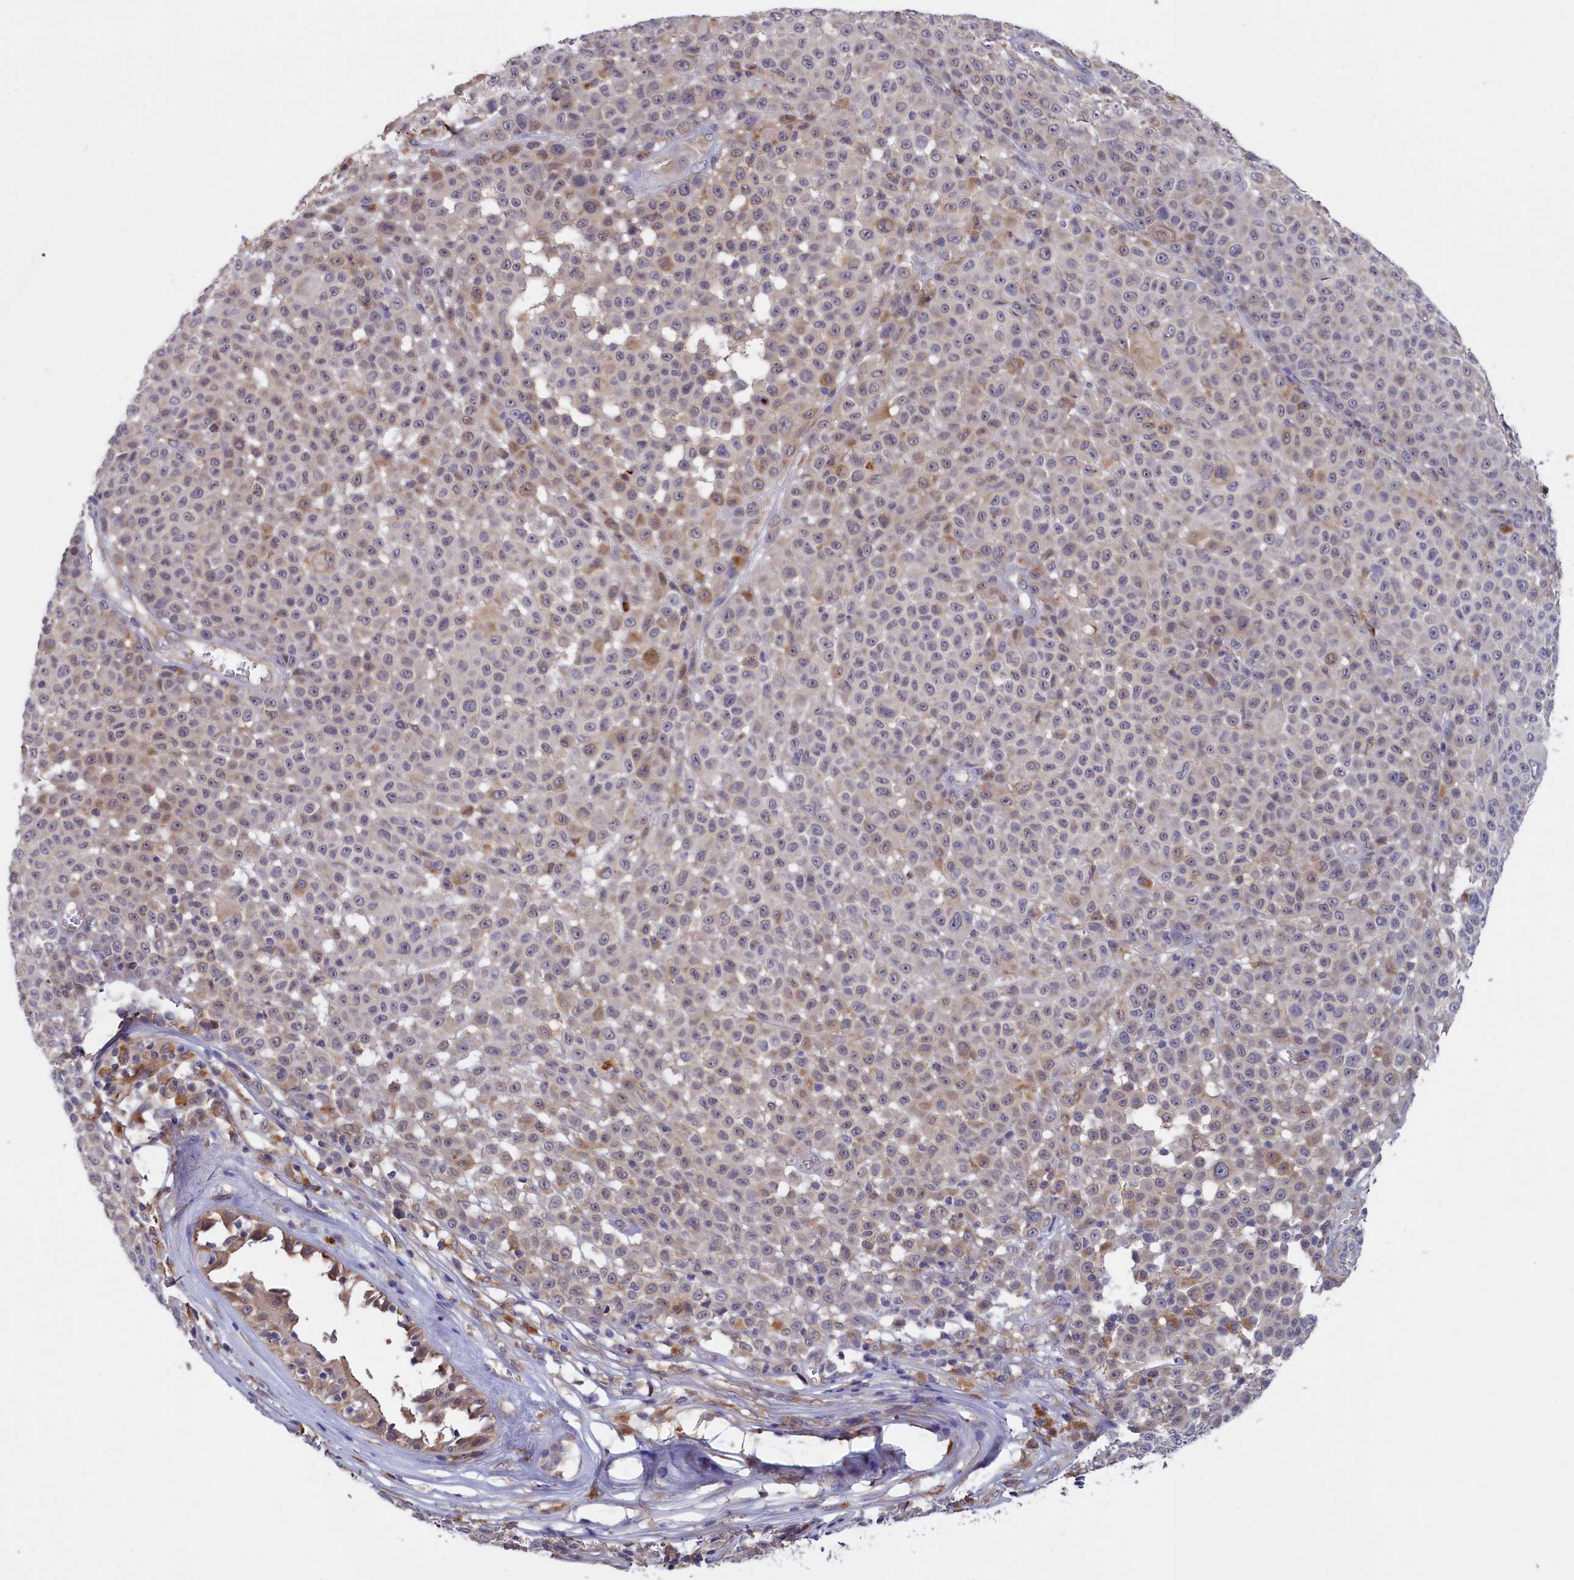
{"staining": {"intensity": "negative", "quantity": "none", "location": "none"}, "tissue": "melanoma", "cell_type": "Tumor cells", "image_type": "cancer", "snomed": [{"axis": "morphology", "description": "Malignant melanoma, NOS"}, {"axis": "topography", "description": "Skin"}], "caption": "Immunohistochemistry of melanoma shows no staining in tumor cells. (Immunohistochemistry, brightfield microscopy, high magnification).", "gene": "COL19A1", "patient": {"sex": "female", "age": 94}}